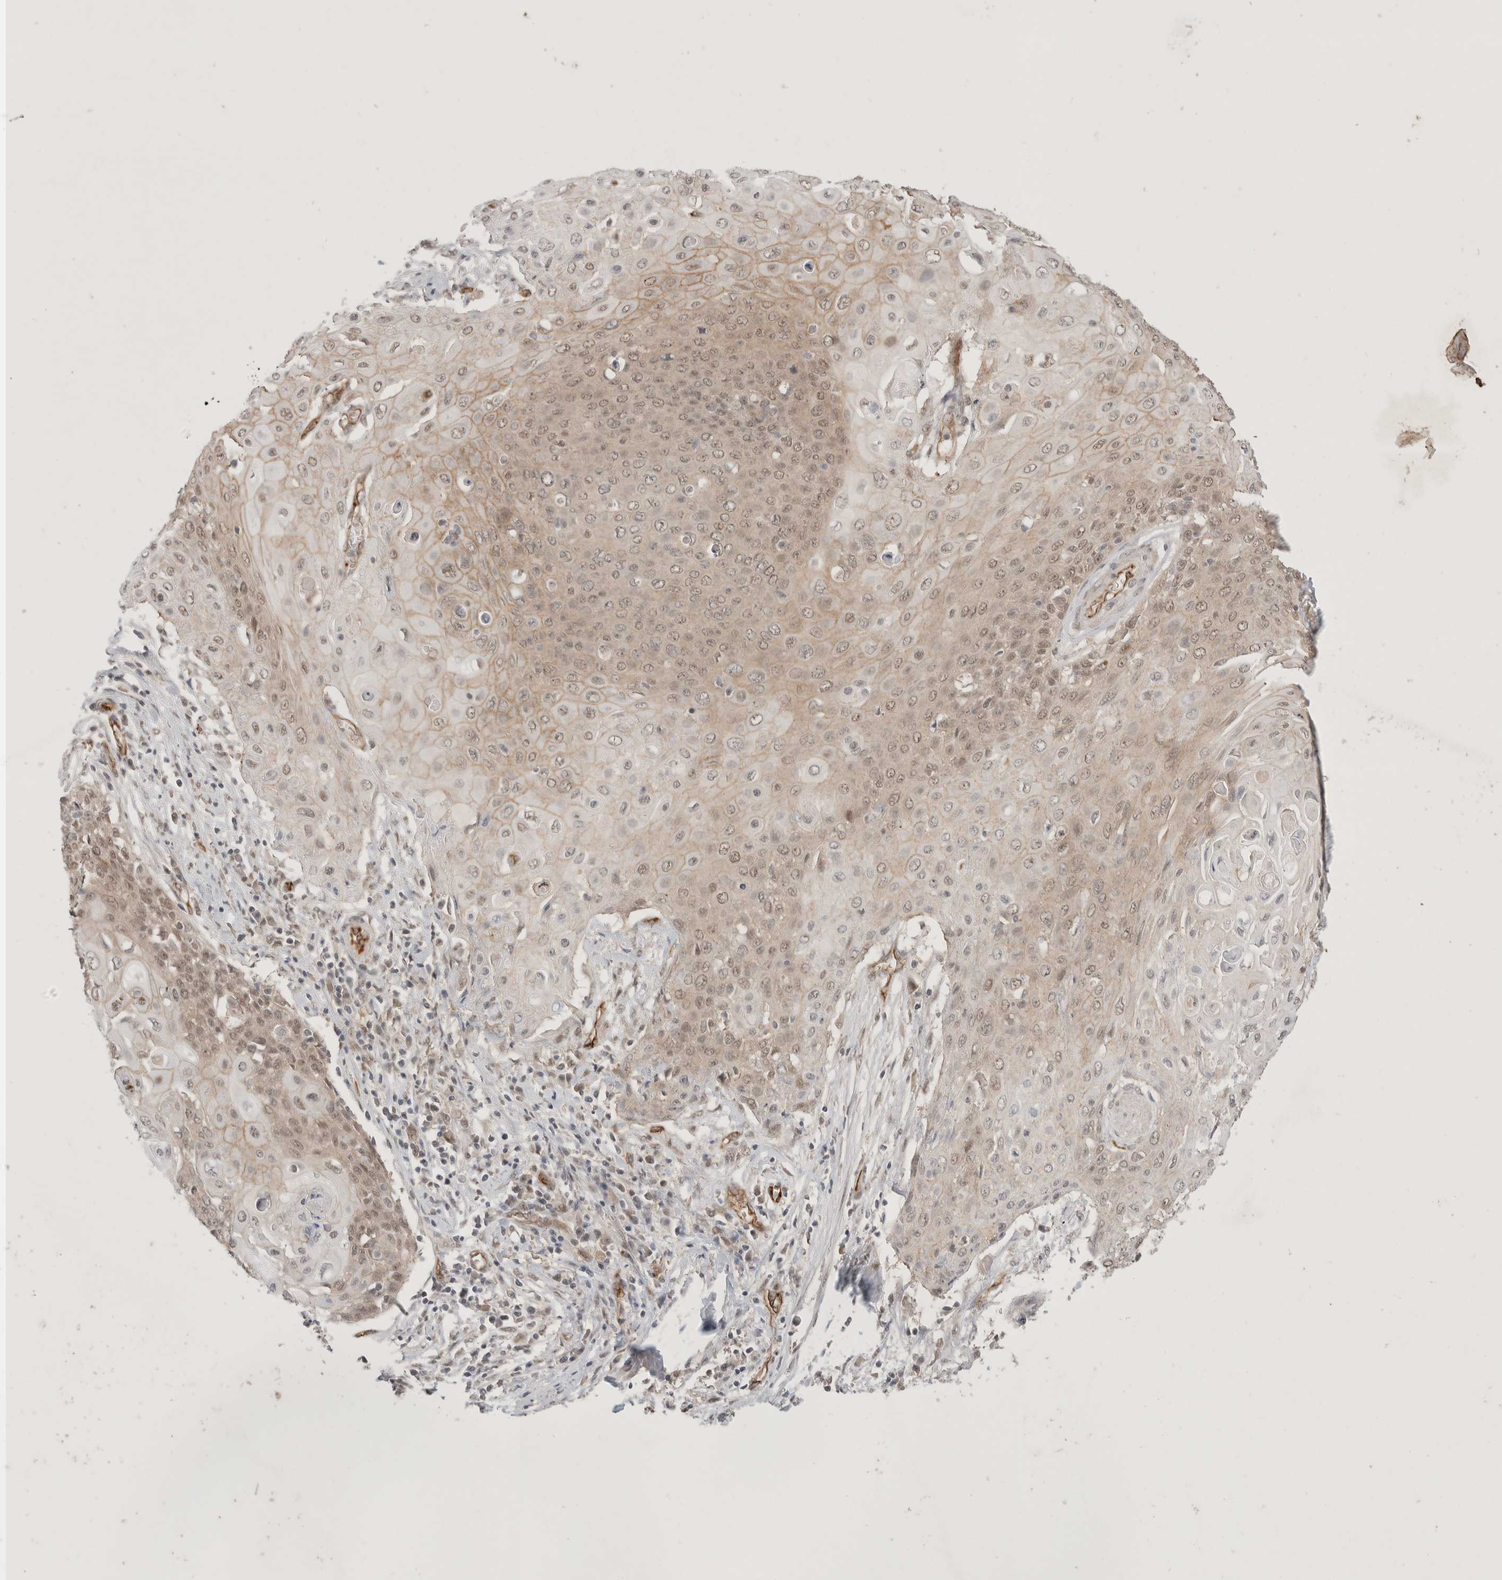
{"staining": {"intensity": "weak", "quantity": ">75%", "location": "cytoplasmic/membranous,nuclear"}, "tissue": "cervical cancer", "cell_type": "Tumor cells", "image_type": "cancer", "snomed": [{"axis": "morphology", "description": "Squamous cell carcinoma, NOS"}, {"axis": "topography", "description": "Cervix"}], "caption": "Protein expression analysis of human squamous cell carcinoma (cervical) reveals weak cytoplasmic/membranous and nuclear positivity in about >75% of tumor cells.", "gene": "ZNF704", "patient": {"sex": "female", "age": 39}}